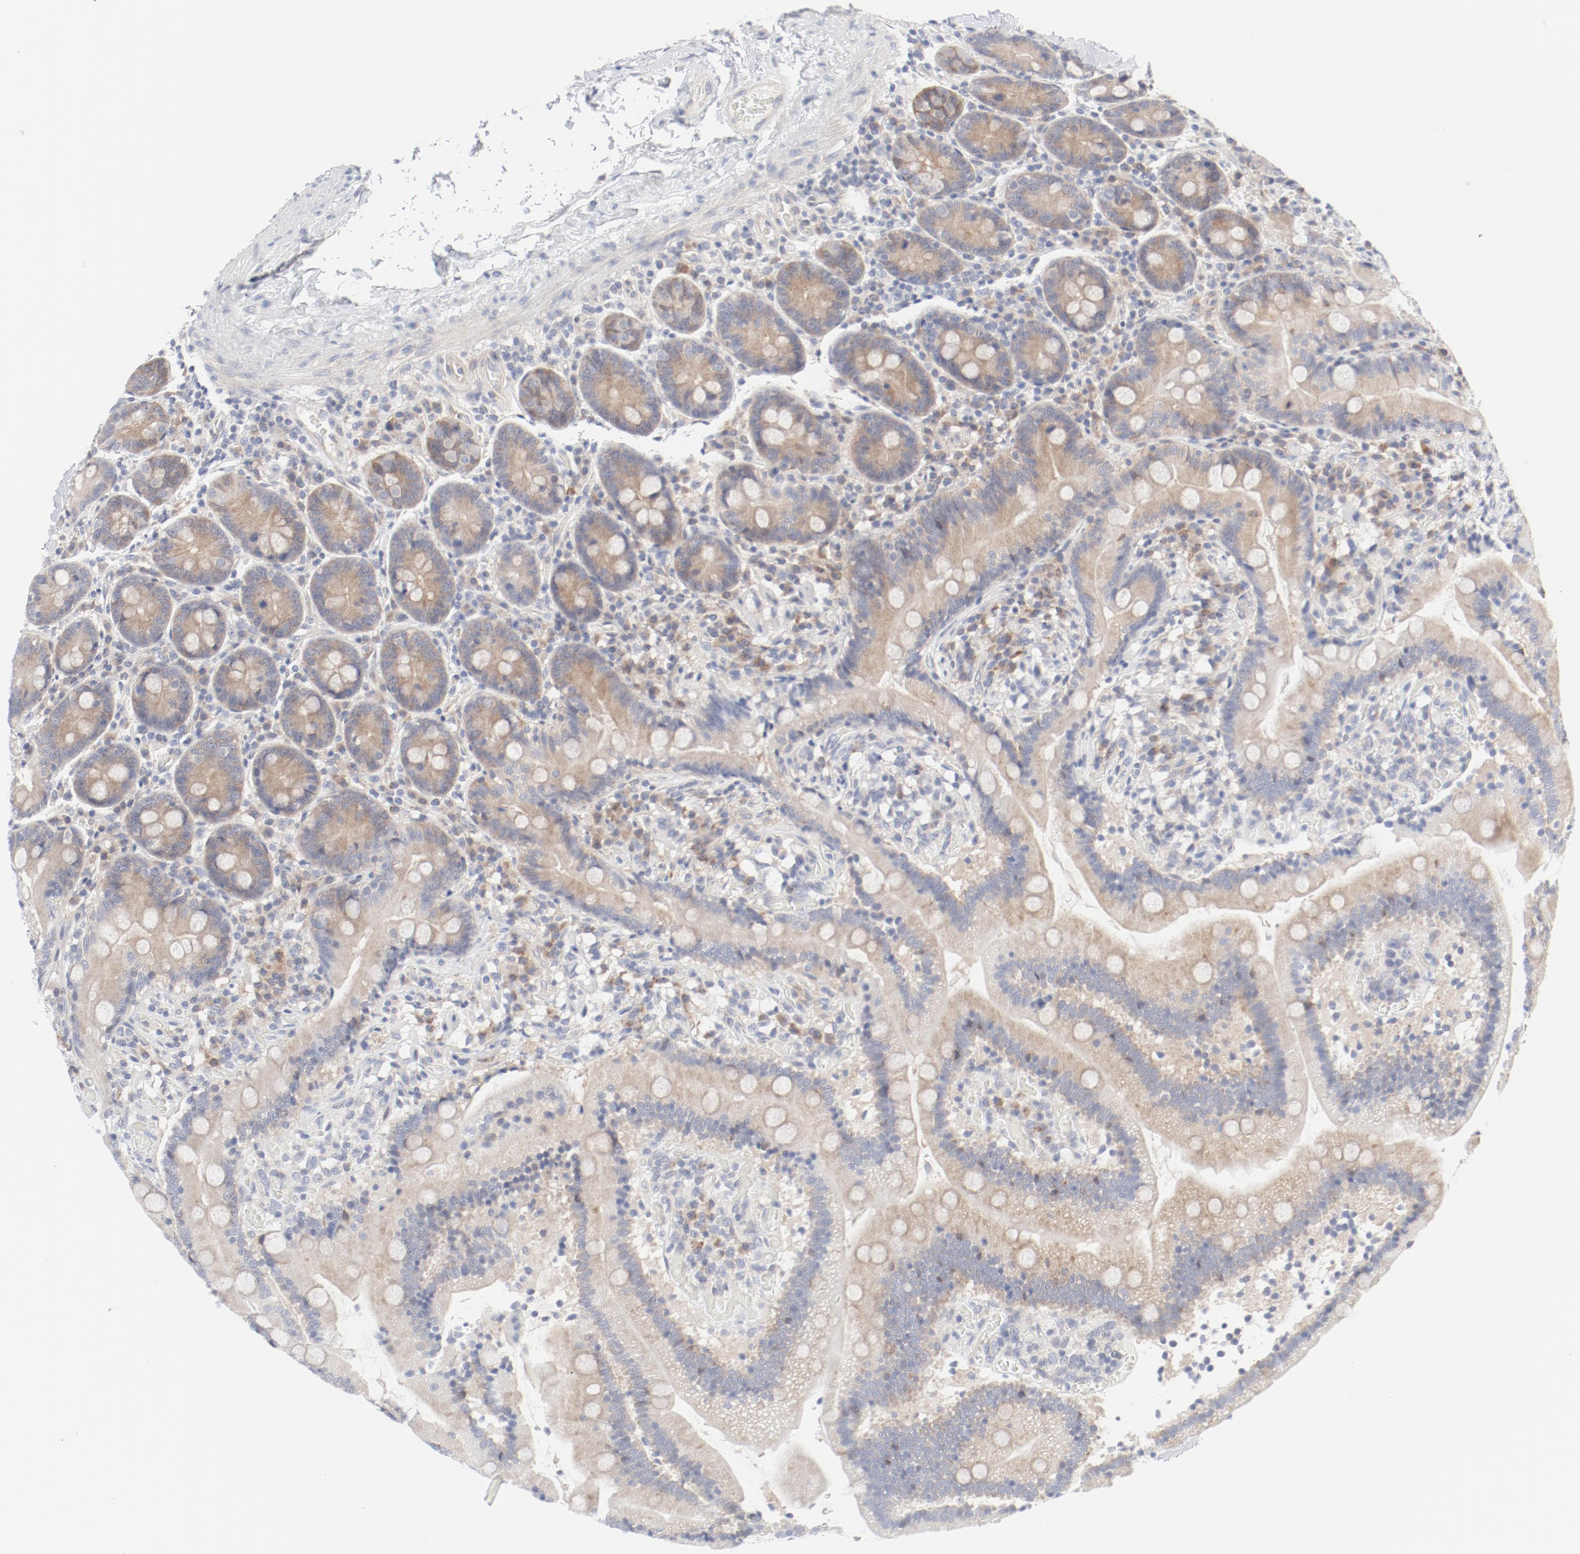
{"staining": {"intensity": "weak", "quantity": ">75%", "location": "cytoplasmic/membranous"}, "tissue": "duodenum", "cell_type": "Glandular cells", "image_type": "normal", "snomed": [{"axis": "morphology", "description": "Normal tissue, NOS"}, {"axis": "topography", "description": "Duodenum"}], "caption": "Normal duodenum displays weak cytoplasmic/membranous positivity in about >75% of glandular cells The staining is performed using DAB (3,3'-diaminobenzidine) brown chromogen to label protein expression. The nuclei are counter-stained blue using hematoxylin..", "gene": "BAD", "patient": {"sex": "male", "age": 66}}